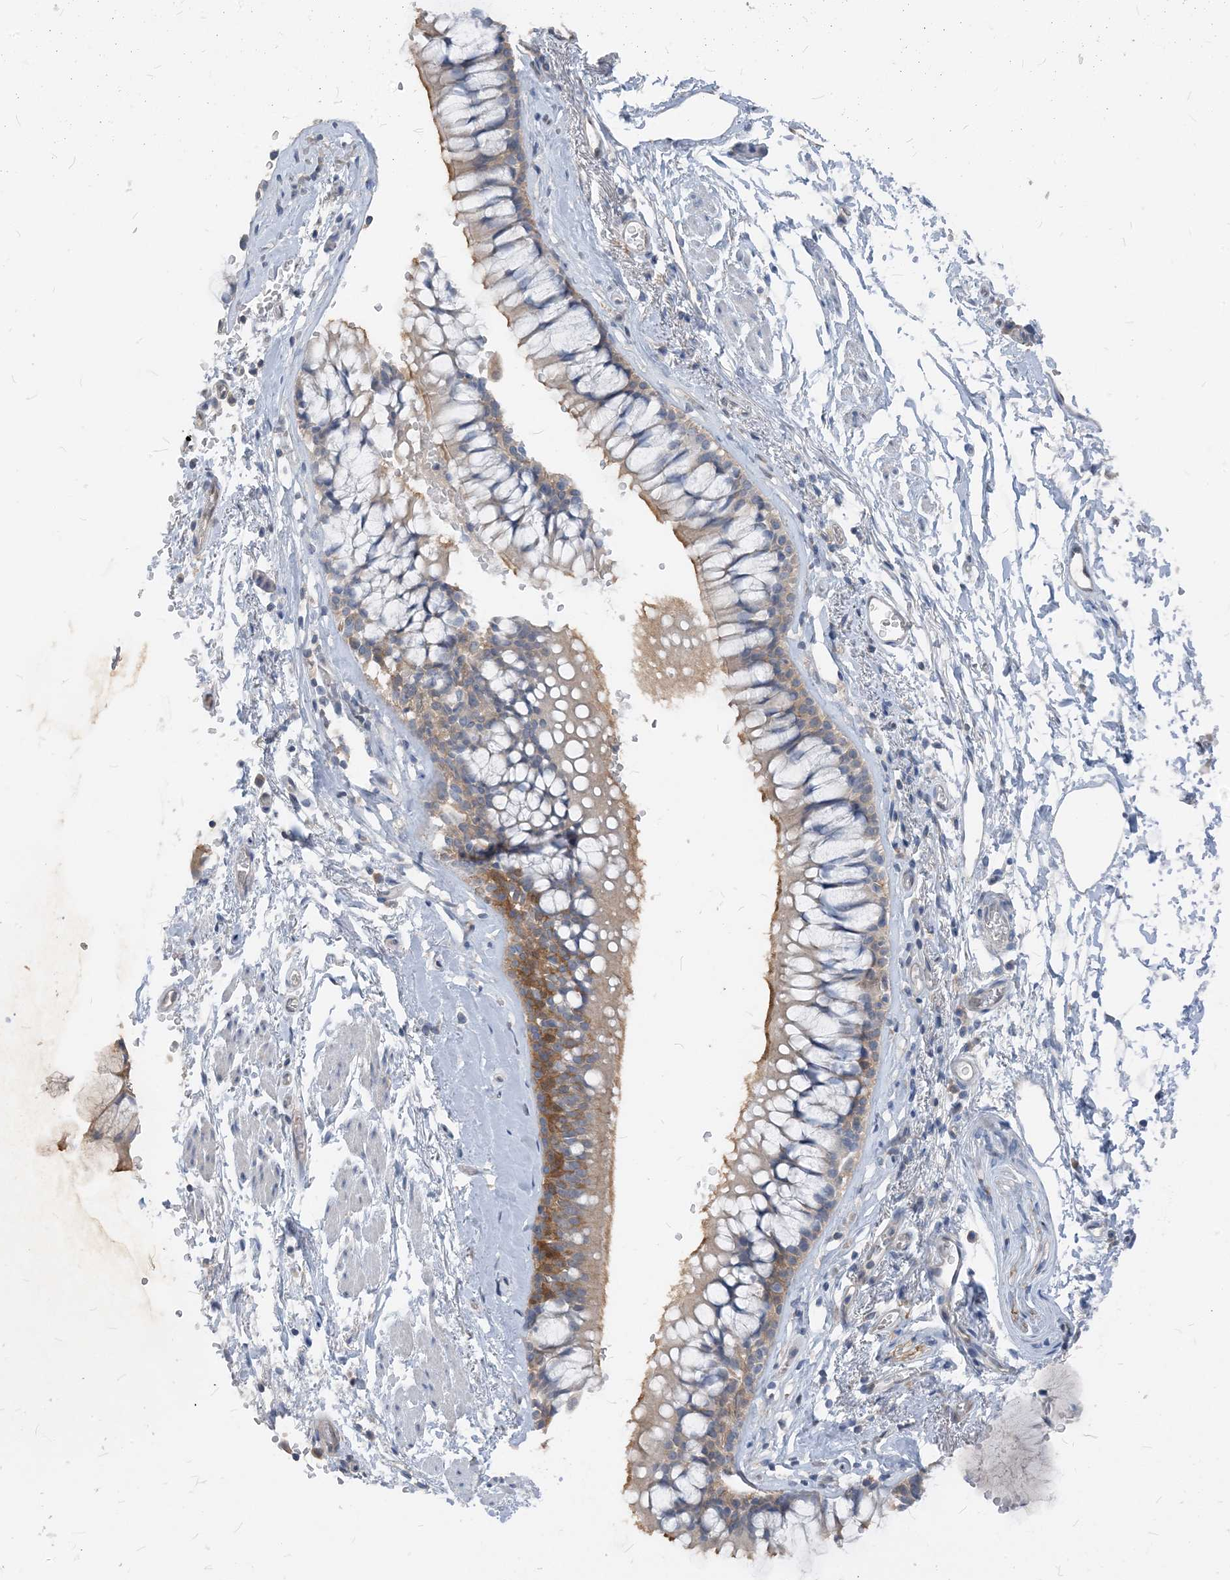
{"staining": {"intensity": "moderate", "quantity": "25%-75%", "location": "cytoplasmic/membranous"}, "tissue": "bronchus", "cell_type": "Respiratory epithelial cells", "image_type": "normal", "snomed": [{"axis": "morphology", "description": "Normal tissue, NOS"}, {"axis": "morphology", "description": "Inflammation, NOS"}, {"axis": "topography", "description": "Cartilage tissue"}, {"axis": "topography", "description": "Bronchus"}, {"axis": "topography", "description": "Lung"}], "caption": "An IHC histopathology image of unremarkable tissue is shown. Protein staining in brown shows moderate cytoplasmic/membranous positivity in bronchus within respiratory epithelial cells. The staining was performed using DAB (3,3'-diaminobenzidine), with brown indicating positive protein expression. Nuclei are stained blue with hematoxylin.", "gene": "NCOA7", "patient": {"sex": "female", "age": 64}}